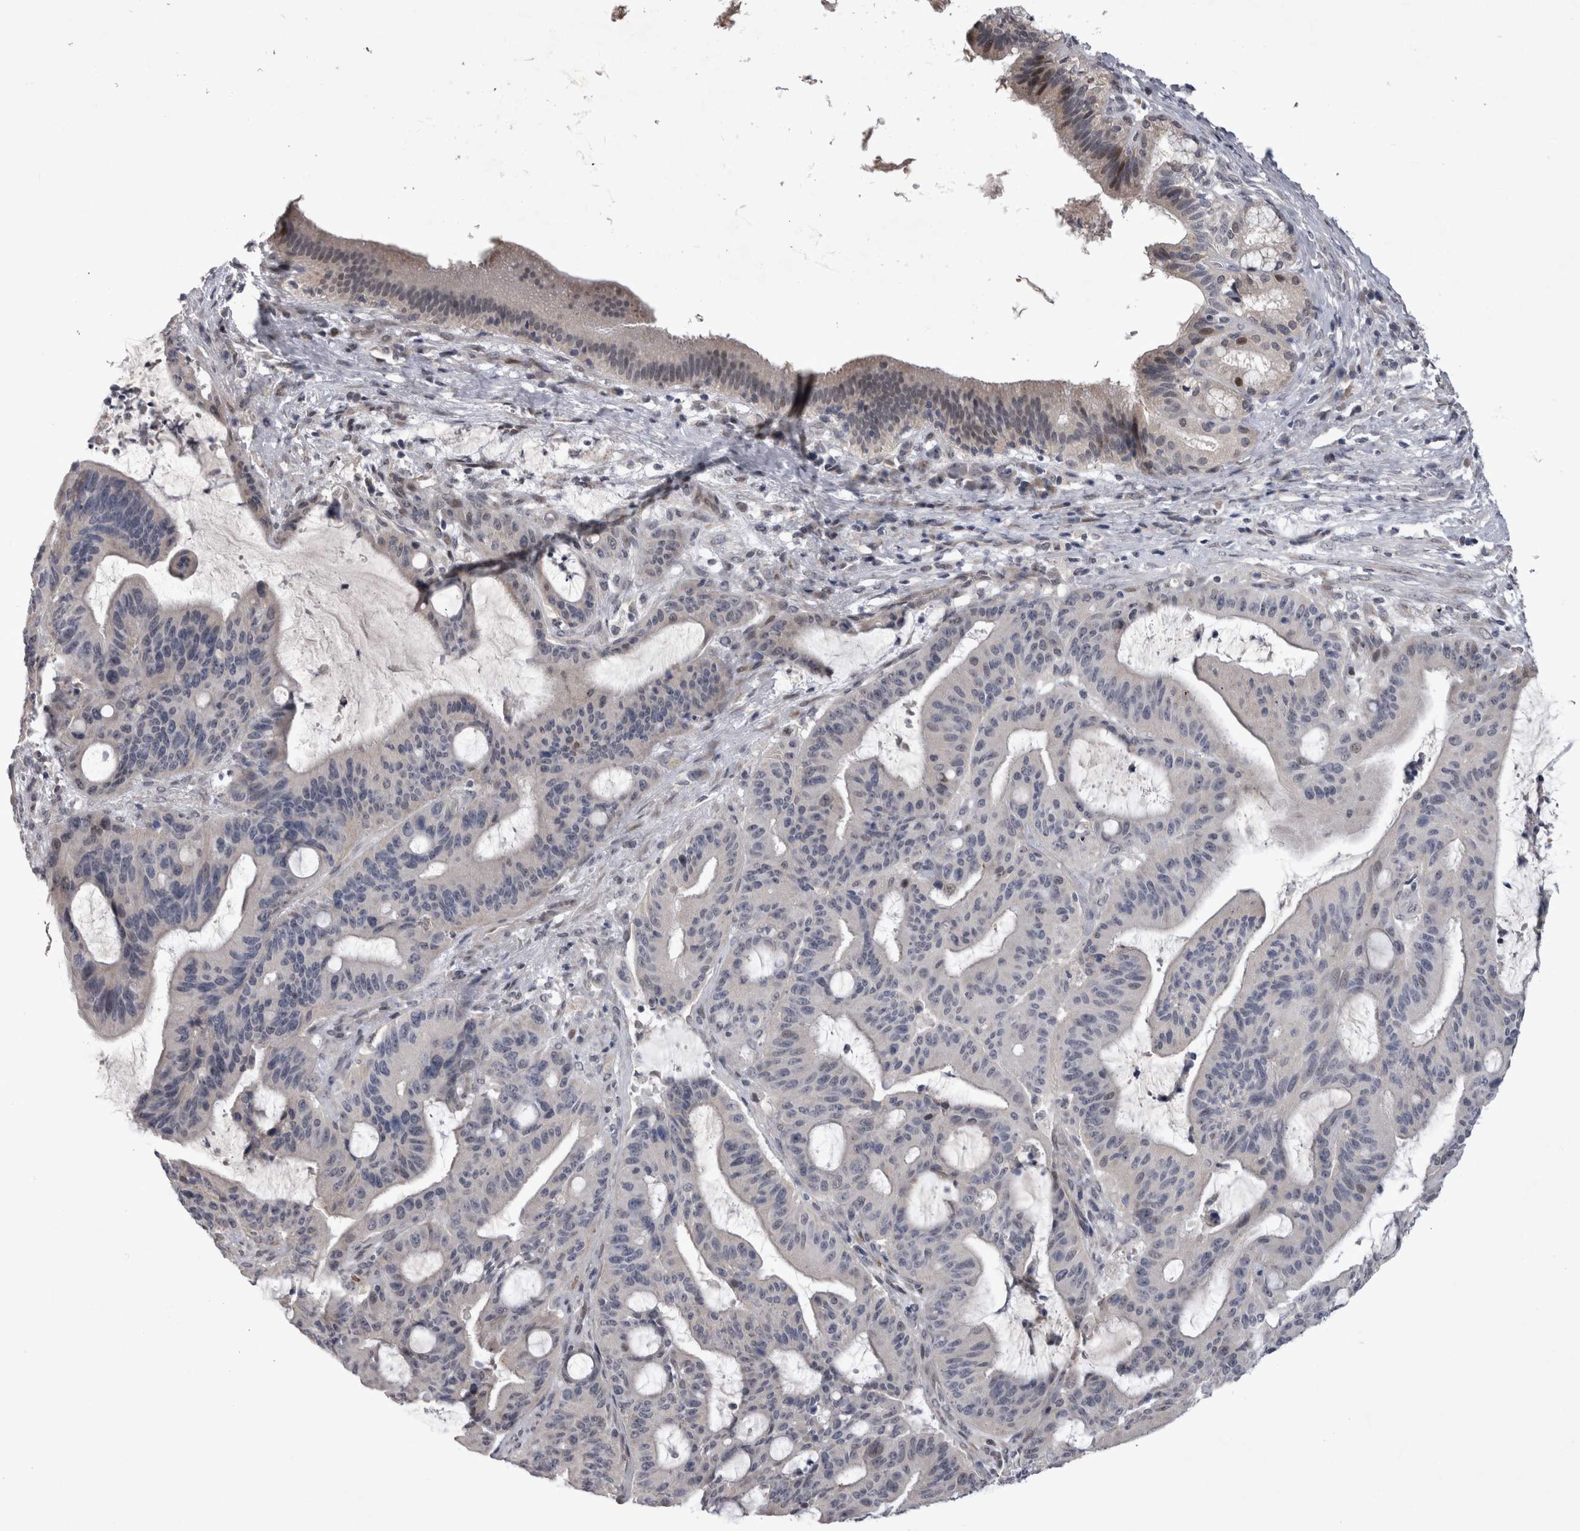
{"staining": {"intensity": "negative", "quantity": "none", "location": "none"}, "tissue": "liver cancer", "cell_type": "Tumor cells", "image_type": "cancer", "snomed": [{"axis": "morphology", "description": "Normal tissue, NOS"}, {"axis": "morphology", "description": "Cholangiocarcinoma"}, {"axis": "topography", "description": "Liver"}, {"axis": "topography", "description": "Peripheral nerve tissue"}], "caption": "This is a image of IHC staining of liver cancer, which shows no staining in tumor cells. (Immunohistochemistry, brightfield microscopy, high magnification).", "gene": "IFI44", "patient": {"sex": "female", "age": 73}}